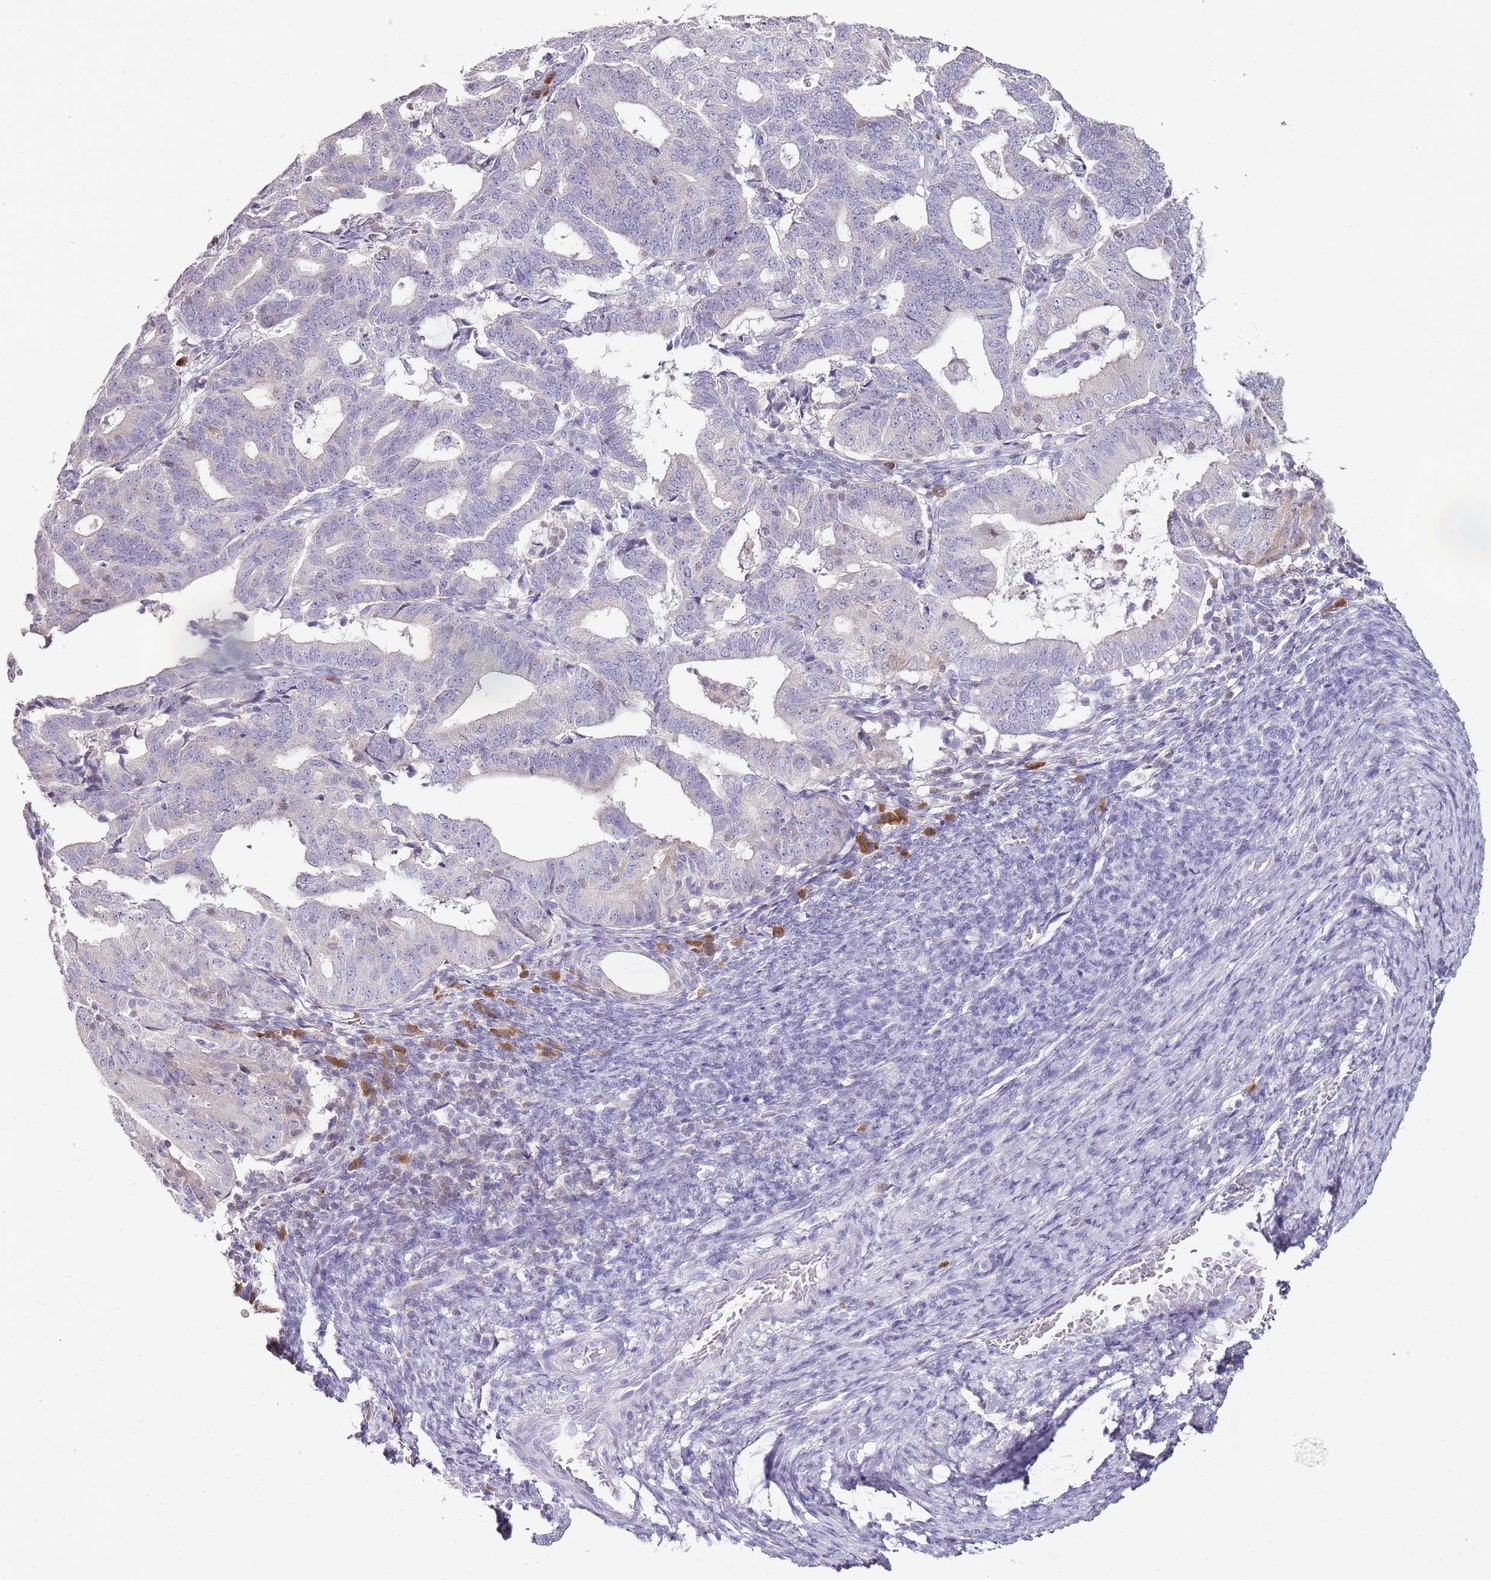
{"staining": {"intensity": "negative", "quantity": "none", "location": "none"}, "tissue": "endometrial cancer", "cell_type": "Tumor cells", "image_type": "cancer", "snomed": [{"axis": "morphology", "description": "Adenocarcinoma, NOS"}, {"axis": "topography", "description": "Endometrium"}], "caption": "Immunohistochemical staining of adenocarcinoma (endometrial) displays no significant expression in tumor cells.", "gene": "ZBP1", "patient": {"sex": "female", "age": 70}}